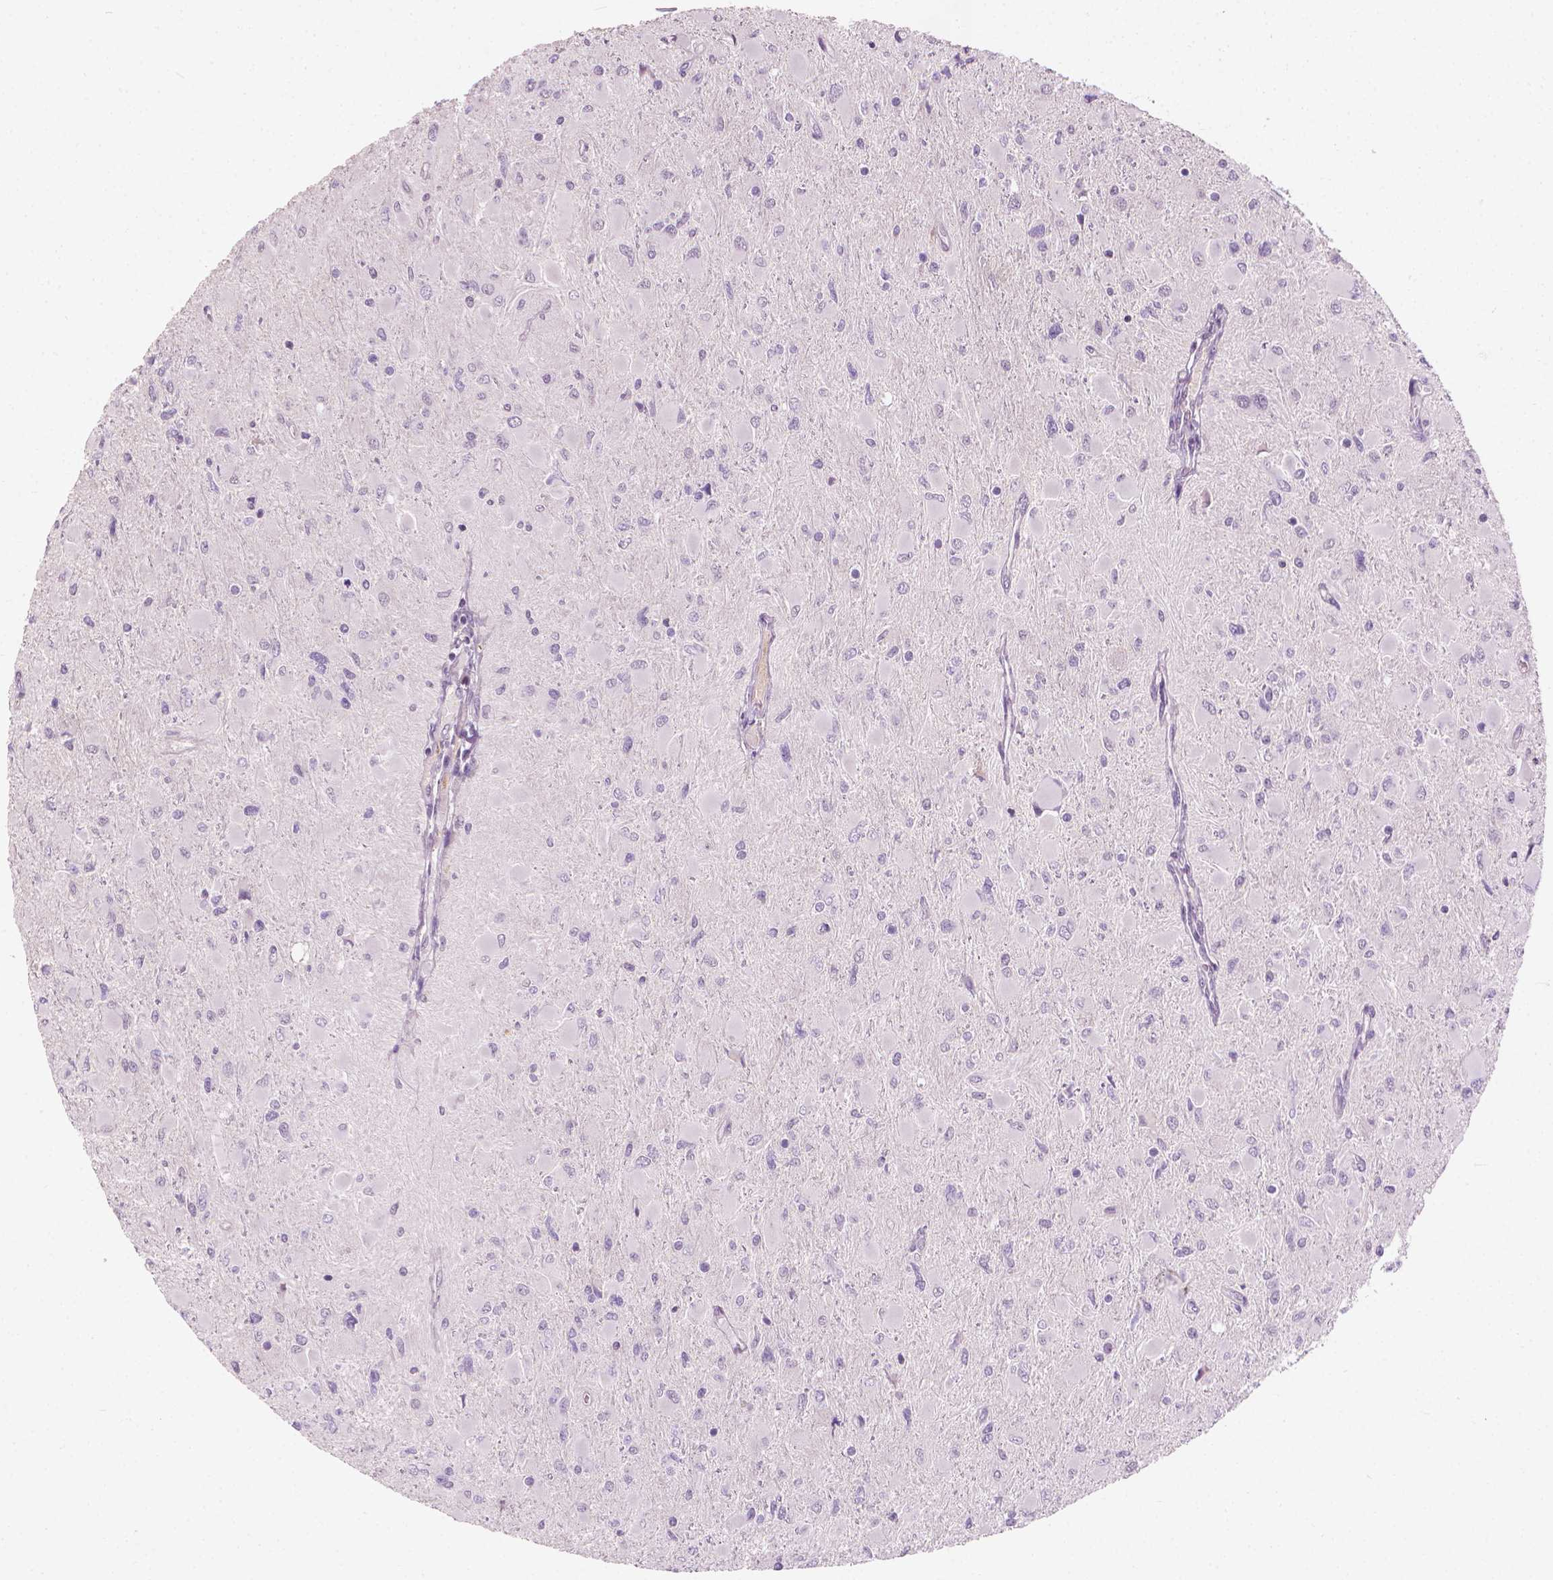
{"staining": {"intensity": "negative", "quantity": "none", "location": "none"}, "tissue": "glioma", "cell_type": "Tumor cells", "image_type": "cancer", "snomed": [{"axis": "morphology", "description": "Glioma, malignant, High grade"}, {"axis": "topography", "description": "Cerebral cortex"}], "caption": "This image is of glioma stained with immunohistochemistry to label a protein in brown with the nuclei are counter-stained blue. There is no positivity in tumor cells.", "gene": "SAXO2", "patient": {"sex": "female", "age": 36}}